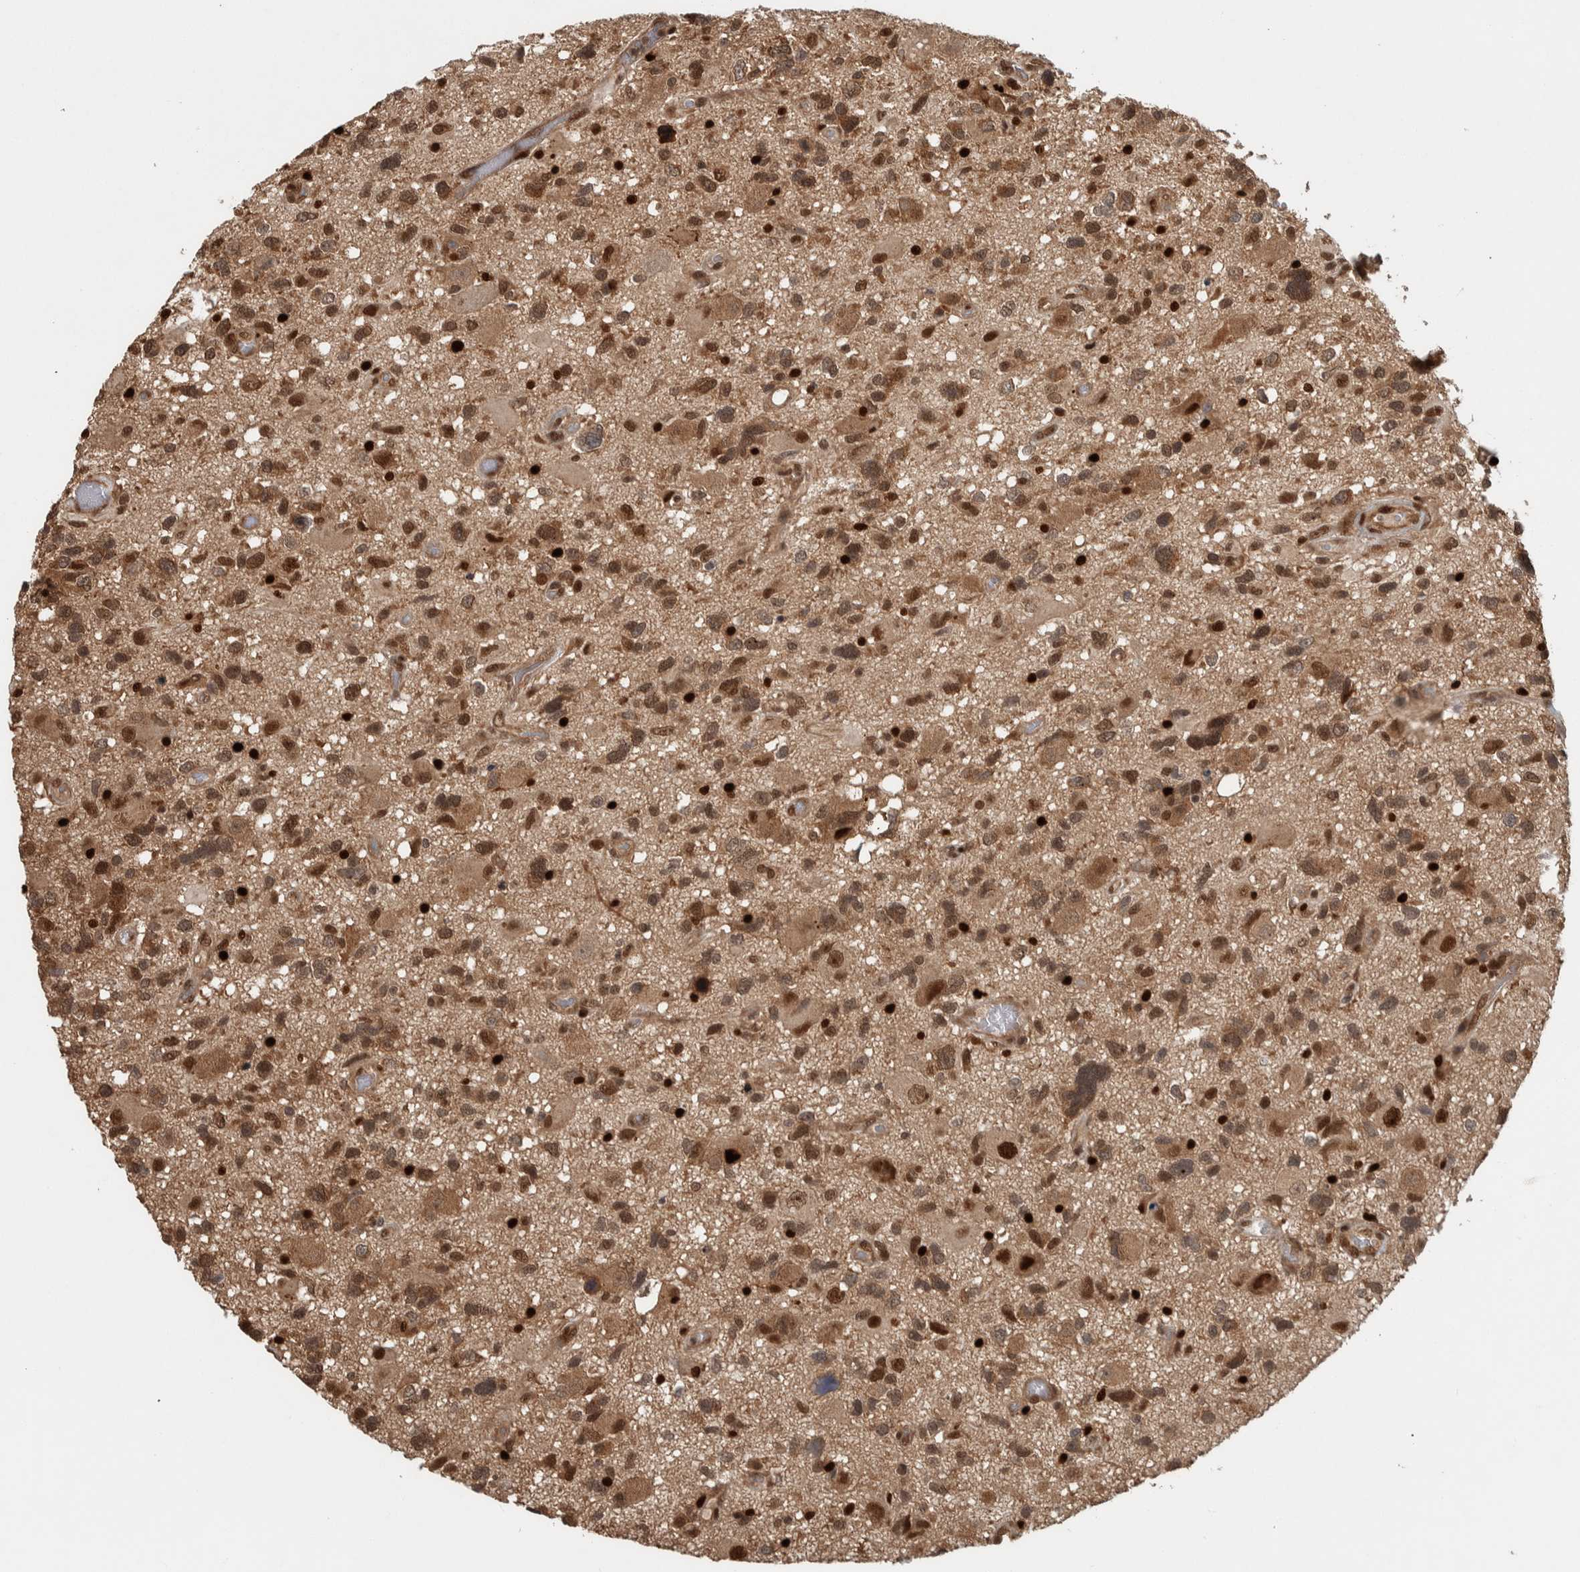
{"staining": {"intensity": "moderate", "quantity": ">75%", "location": "nuclear"}, "tissue": "glioma", "cell_type": "Tumor cells", "image_type": "cancer", "snomed": [{"axis": "morphology", "description": "Glioma, malignant, High grade"}, {"axis": "topography", "description": "Brain"}], "caption": "This is an image of immunohistochemistry staining of malignant high-grade glioma, which shows moderate staining in the nuclear of tumor cells.", "gene": "RPS6KA4", "patient": {"sex": "male", "age": 33}}